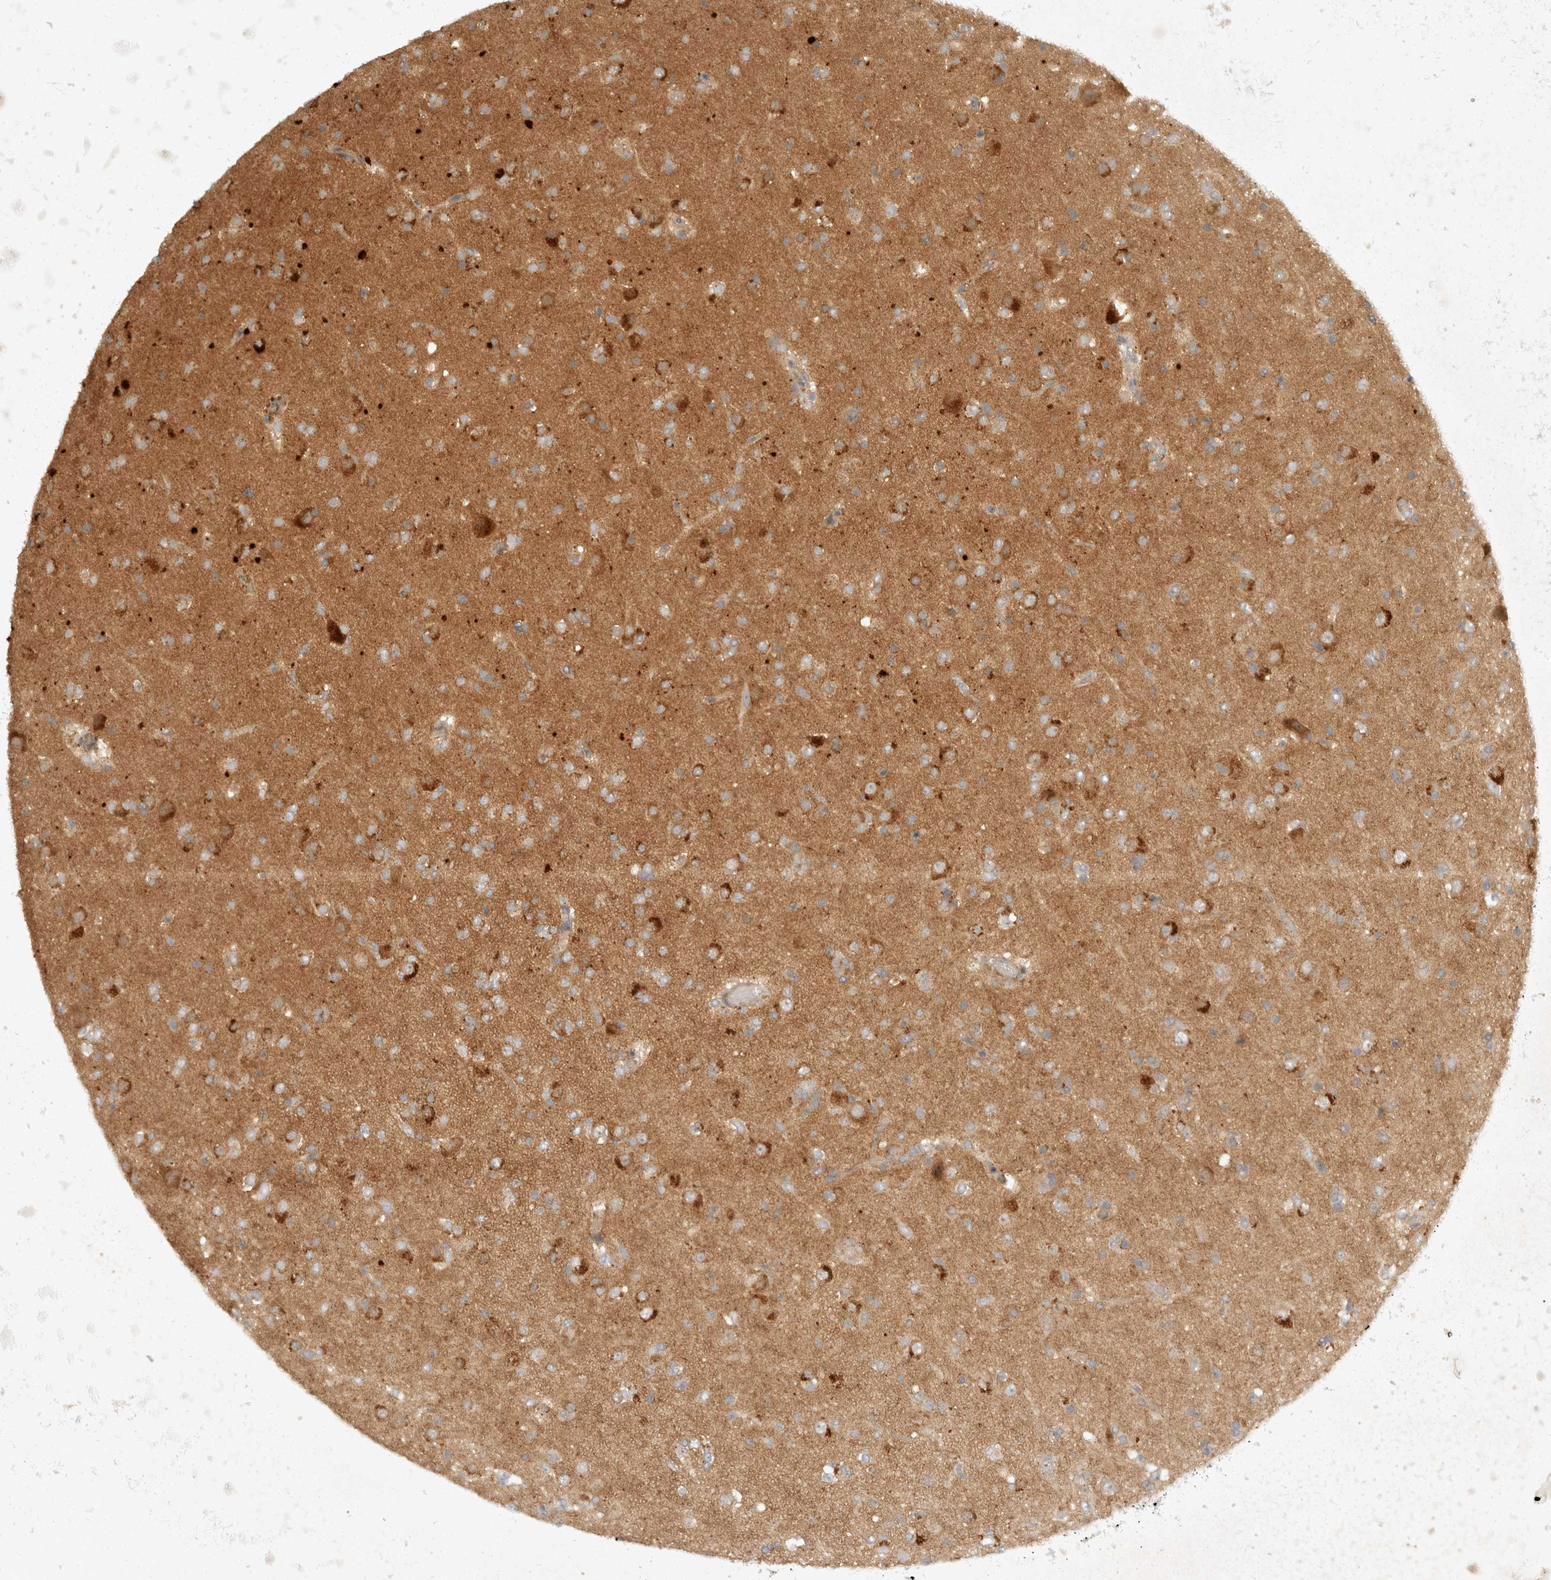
{"staining": {"intensity": "negative", "quantity": "none", "location": "none"}, "tissue": "glioma", "cell_type": "Tumor cells", "image_type": "cancer", "snomed": [{"axis": "morphology", "description": "Glioma, malignant, Low grade"}, {"axis": "topography", "description": "Brain"}], "caption": "Tumor cells are negative for brown protein staining in malignant glioma (low-grade). Brightfield microscopy of immunohistochemistry (IHC) stained with DAB (3,3'-diaminobenzidine) (brown) and hematoxylin (blue), captured at high magnification.", "gene": "TOM1L2", "patient": {"sex": "male", "age": 65}}